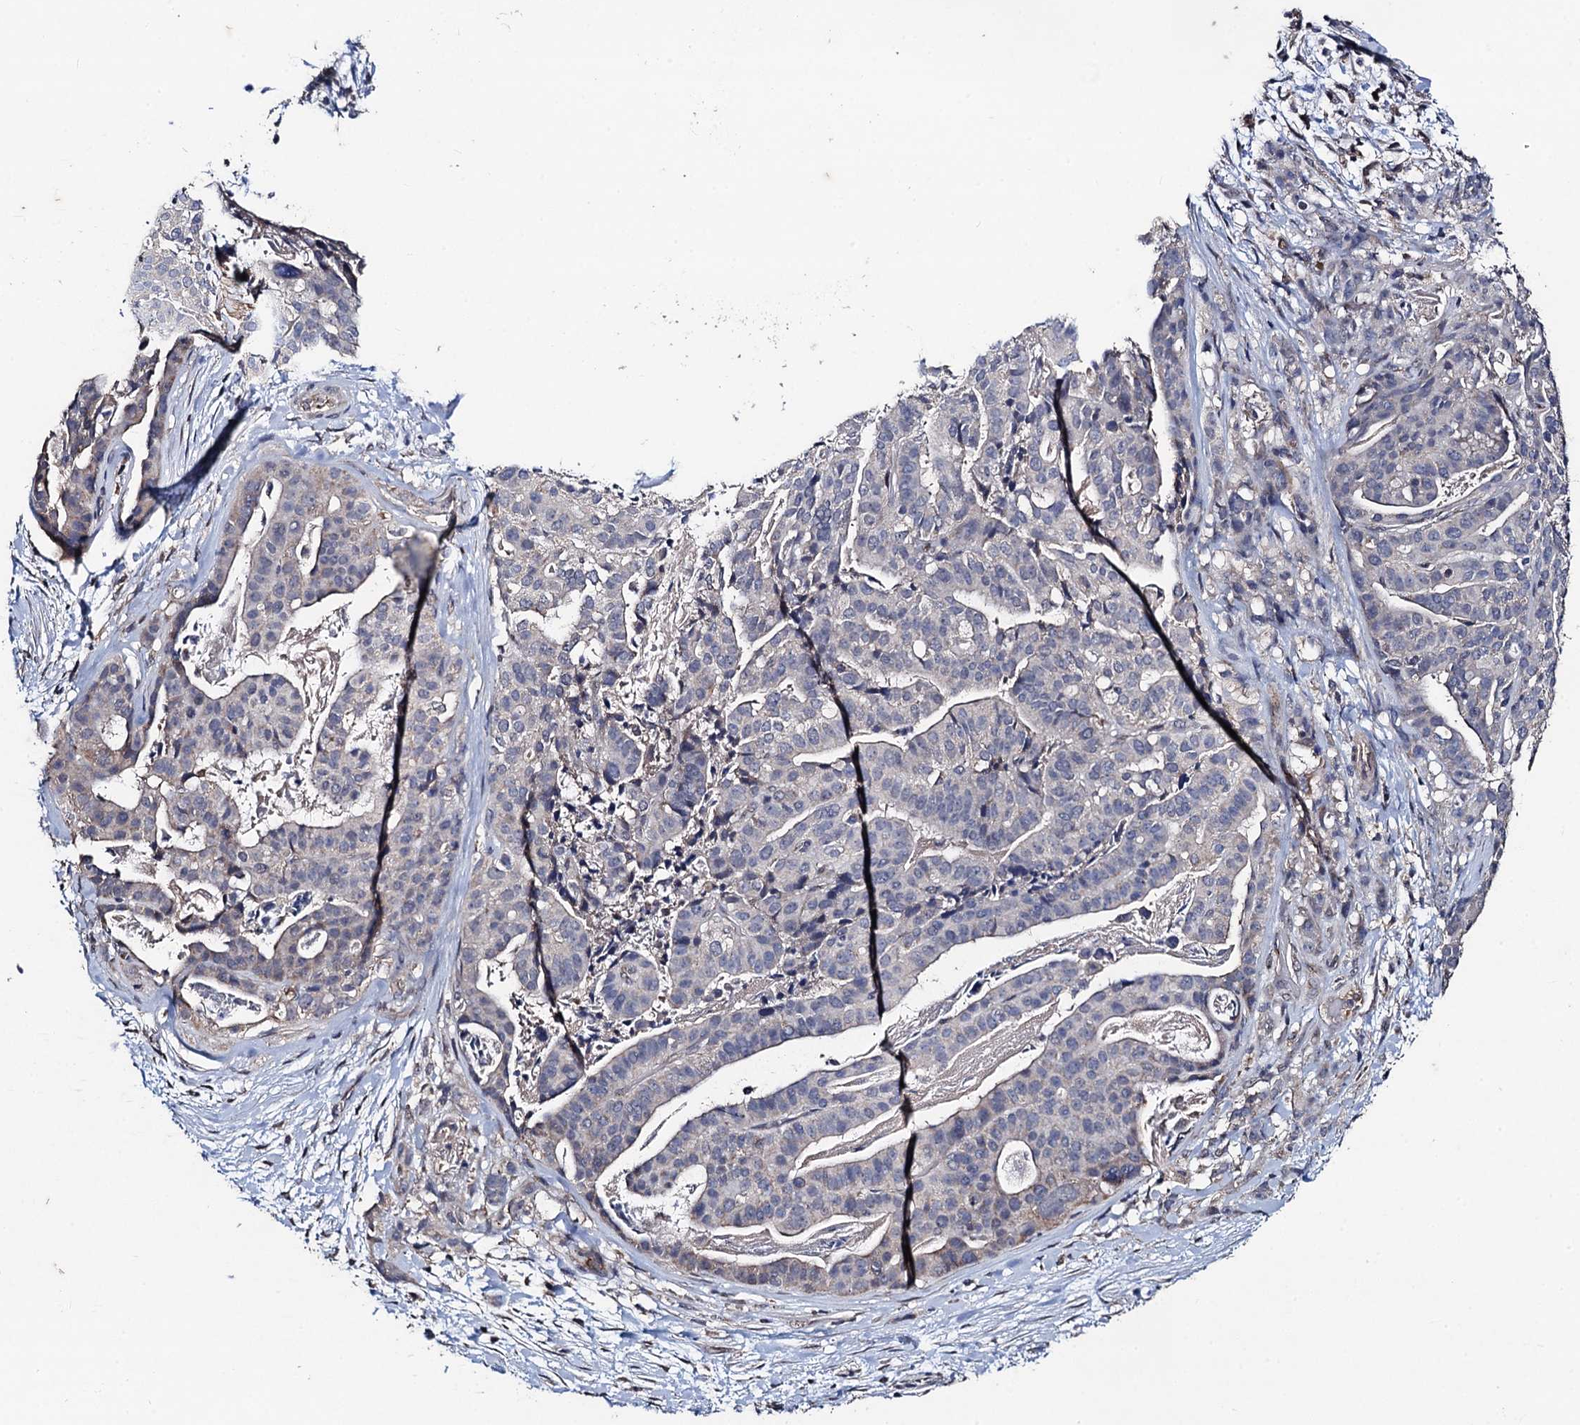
{"staining": {"intensity": "negative", "quantity": "none", "location": "none"}, "tissue": "stomach cancer", "cell_type": "Tumor cells", "image_type": "cancer", "snomed": [{"axis": "morphology", "description": "Adenocarcinoma, NOS"}, {"axis": "topography", "description": "Stomach"}], "caption": "Human stomach cancer (adenocarcinoma) stained for a protein using immunohistochemistry (IHC) reveals no positivity in tumor cells.", "gene": "PPTC7", "patient": {"sex": "male", "age": 48}}